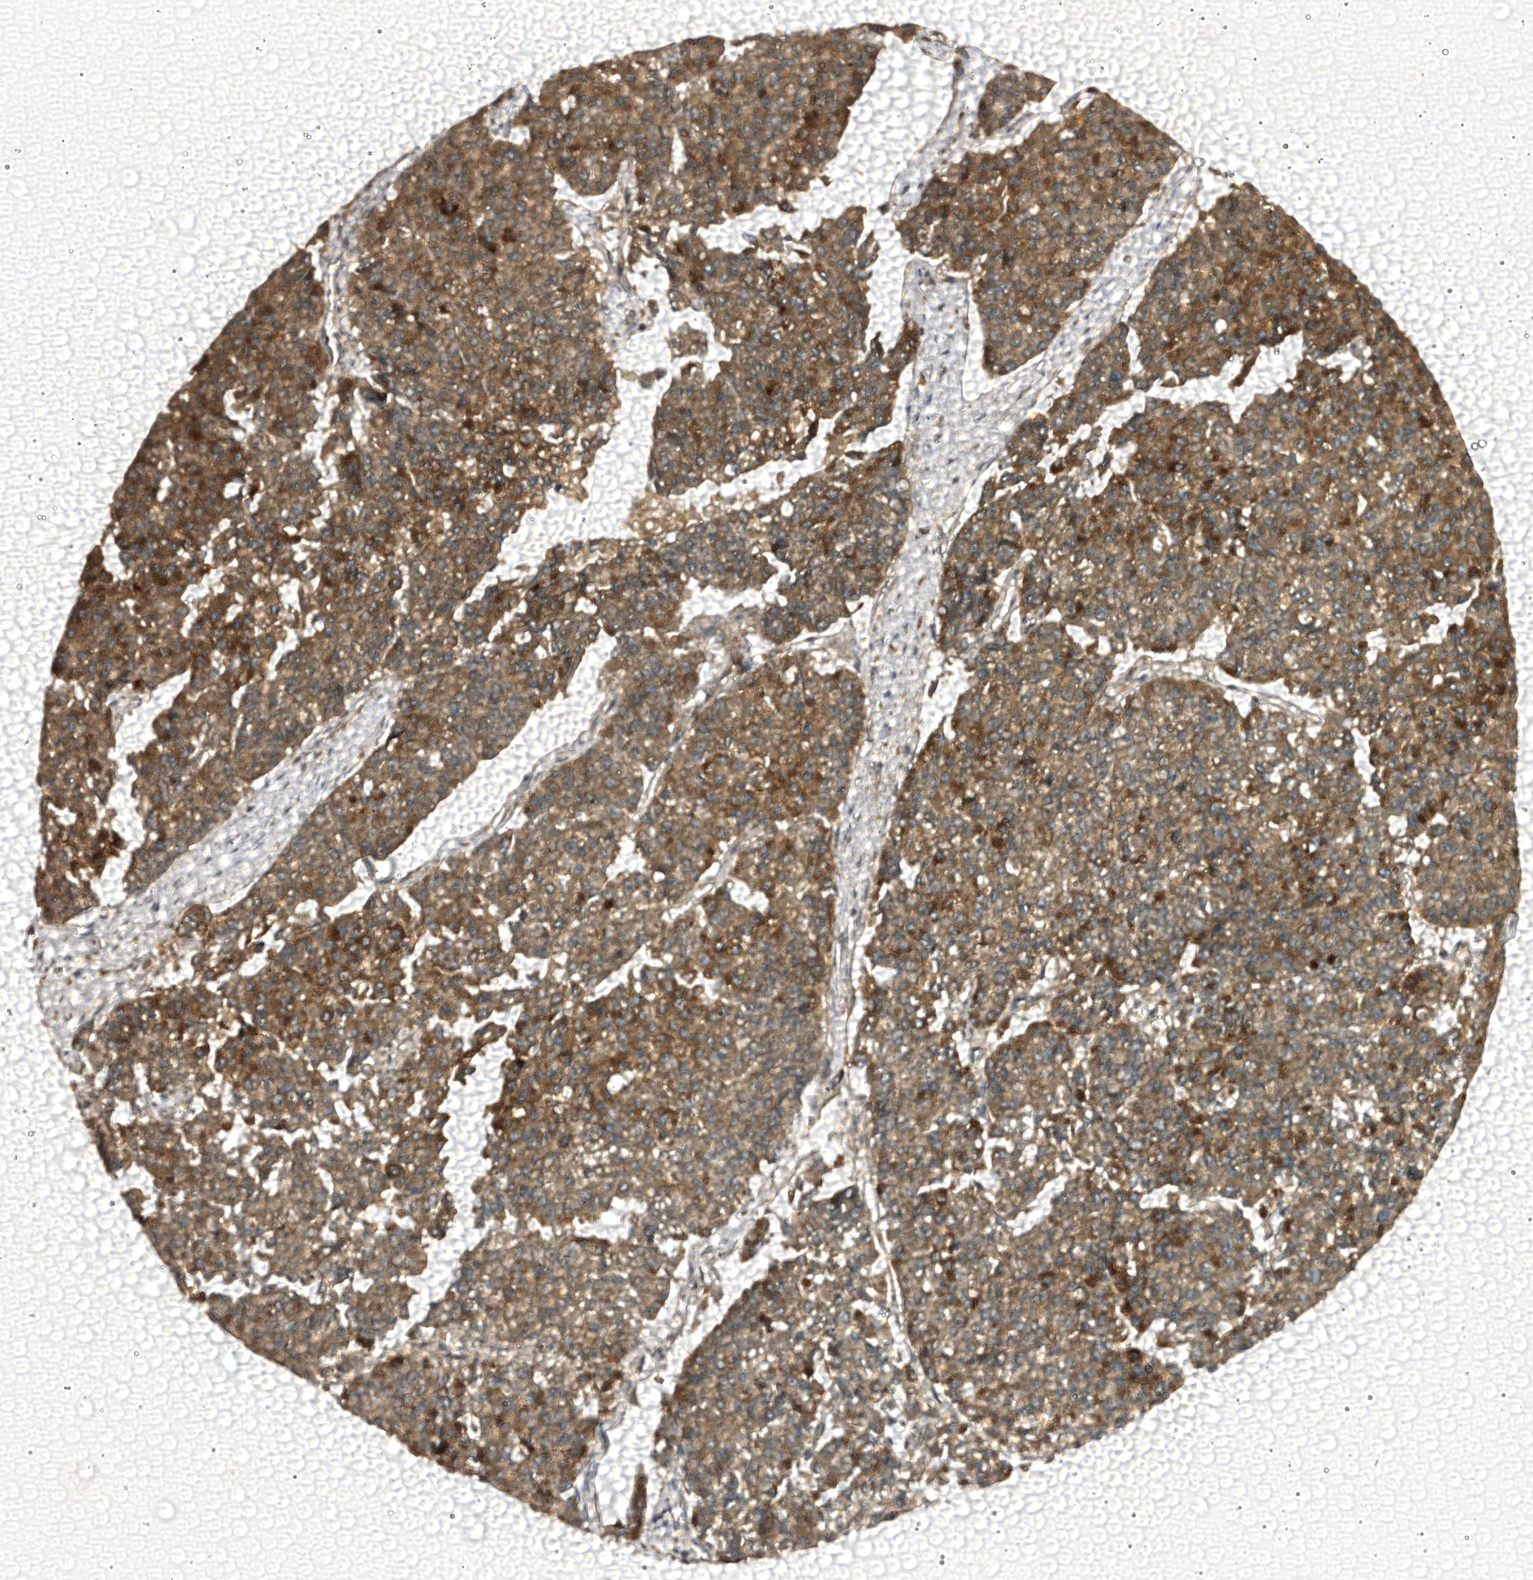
{"staining": {"intensity": "moderate", "quantity": ">75%", "location": "cytoplasmic/membranous"}, "tissue": "pancreatic cancer", "cell_type": "Tumor cells", "image_type": "cancer", "snomed": [{"axis": "morphology", "description": "Adenocarcinoma, NOS"}, {"axis": "topography", "description": "Pancreas"}], "caption": "Immunohistochemistry (IHC) micrograph of pancreatic cancer stained for a protein (brown), which exhibits medium levels of moderate cytoplasmic/membranous staining in approximately >75% of tumor cells.", "gene": "TRAPPC4", "patient": {"sex": "male", "age": 50}}